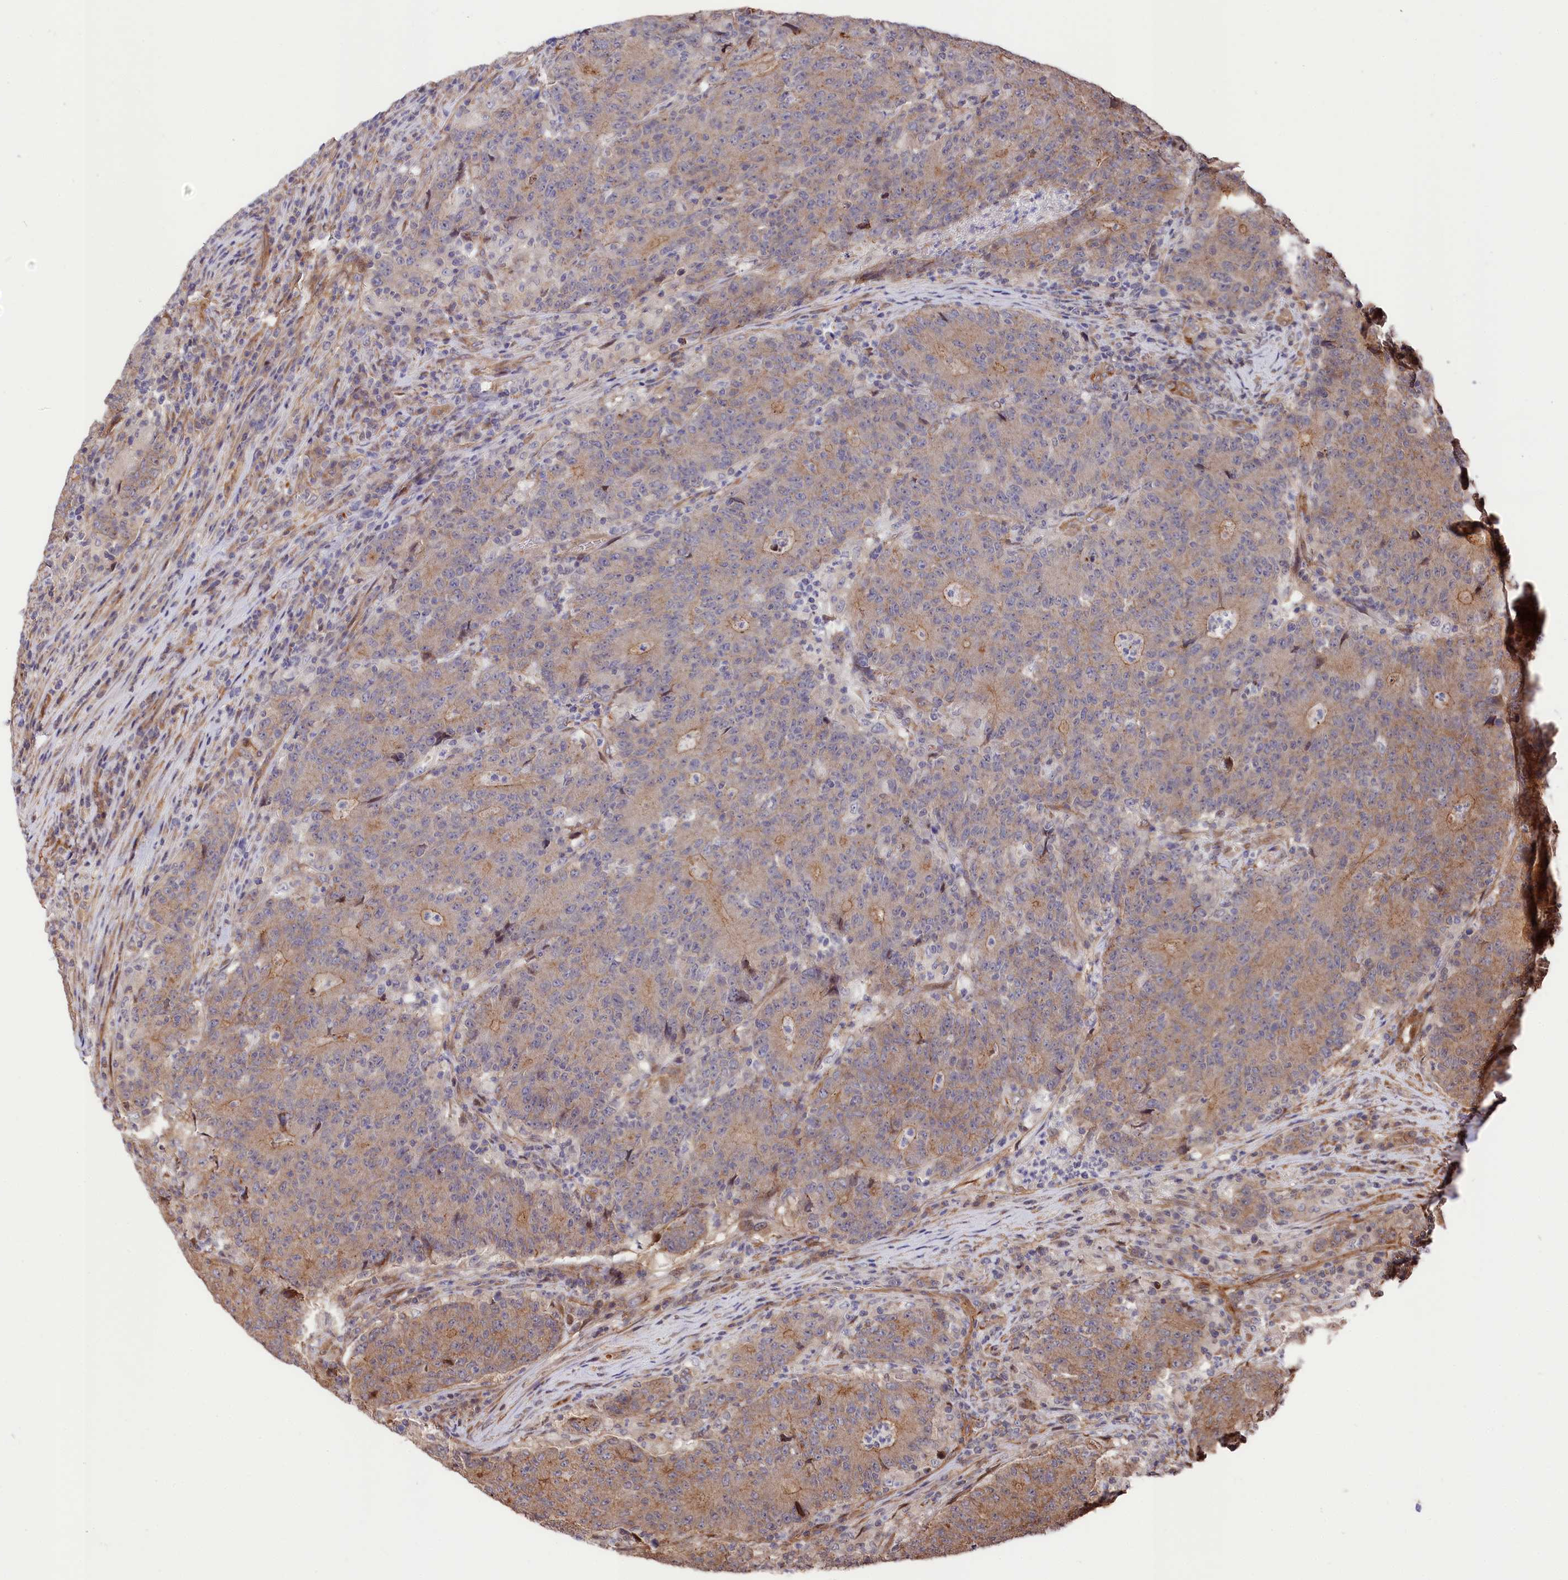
{"staining": {"intensity": "moderate", "quantity": "<25%", "location": "cytoplasmic/membranous"}, "tissue": "colorectal cancer", "cell_type": "Tumor cells", "image_type": "cancer", "snomed": [{"axis": "morphology", "description": "Adenocarcinoma, NOS"}, {"axis": "topography", "description": "Colon"}], "caption": "This is an image of IHC staining of colorectal cancer (adenocarcinoma), which shows moderate positivity in the cytoplasmic/membranous of tumor cells.", "gene": "TNKS1BP1", "patient": {"sex": "female", "age": 75}}